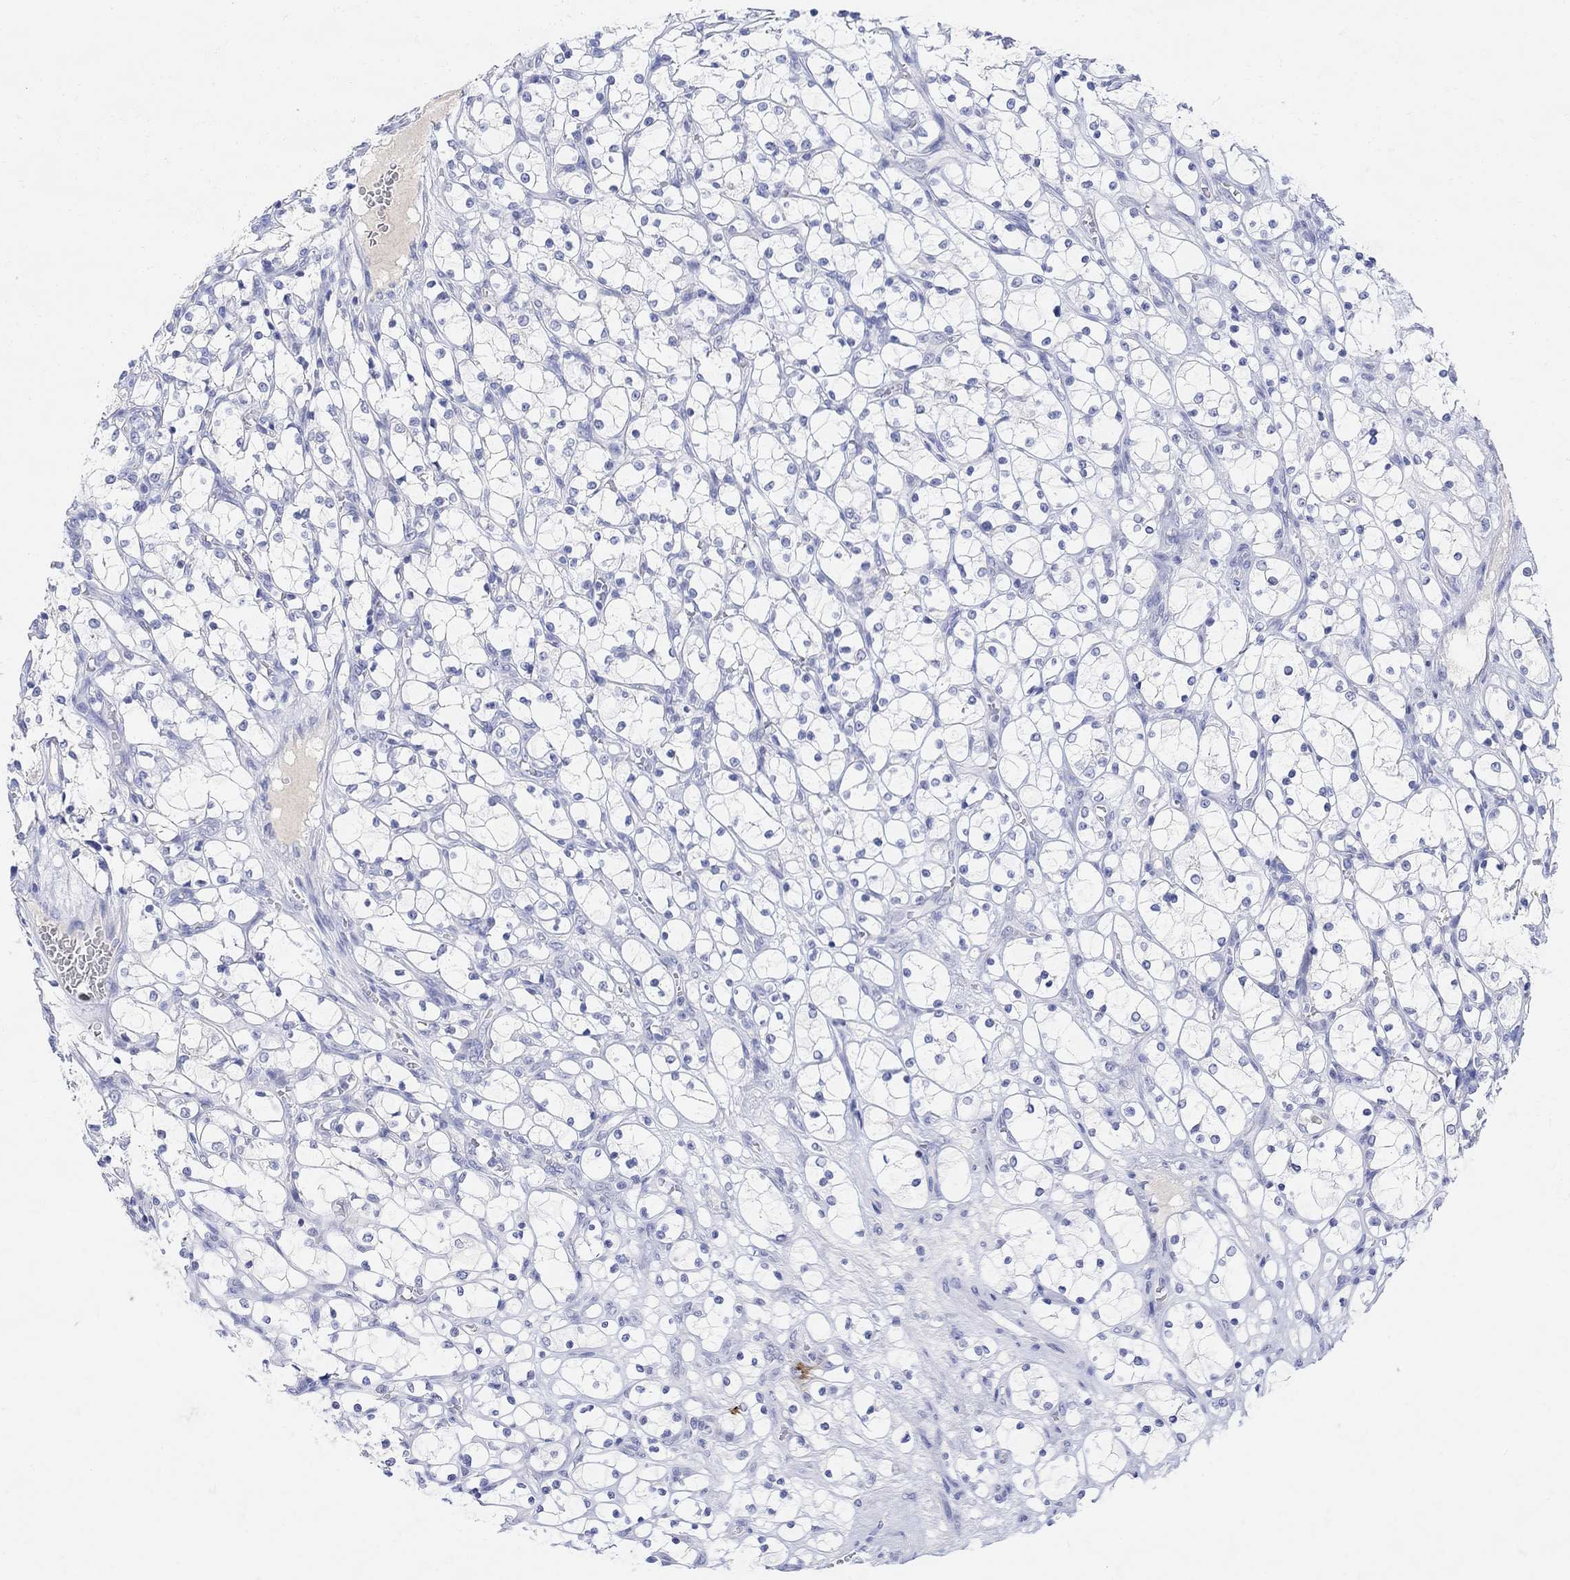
{"staining": {"intensity": "negative", "quantity": "none", "location": "none"}, "tissue": "renal cancer", "cell_type": "Tumor cells", "image_type": "cancer", "snomed": [{"axis": "morphology", "description": "Adenocarcinoma, NOS"}, {"axis": "topography", "description": "Kidney"}], "caption": "Protein analysis of renal cancer demonstrates no significant staining in tumor cells.", "gene": "TYR", "patient": {"sex": "female", "age": 69}}